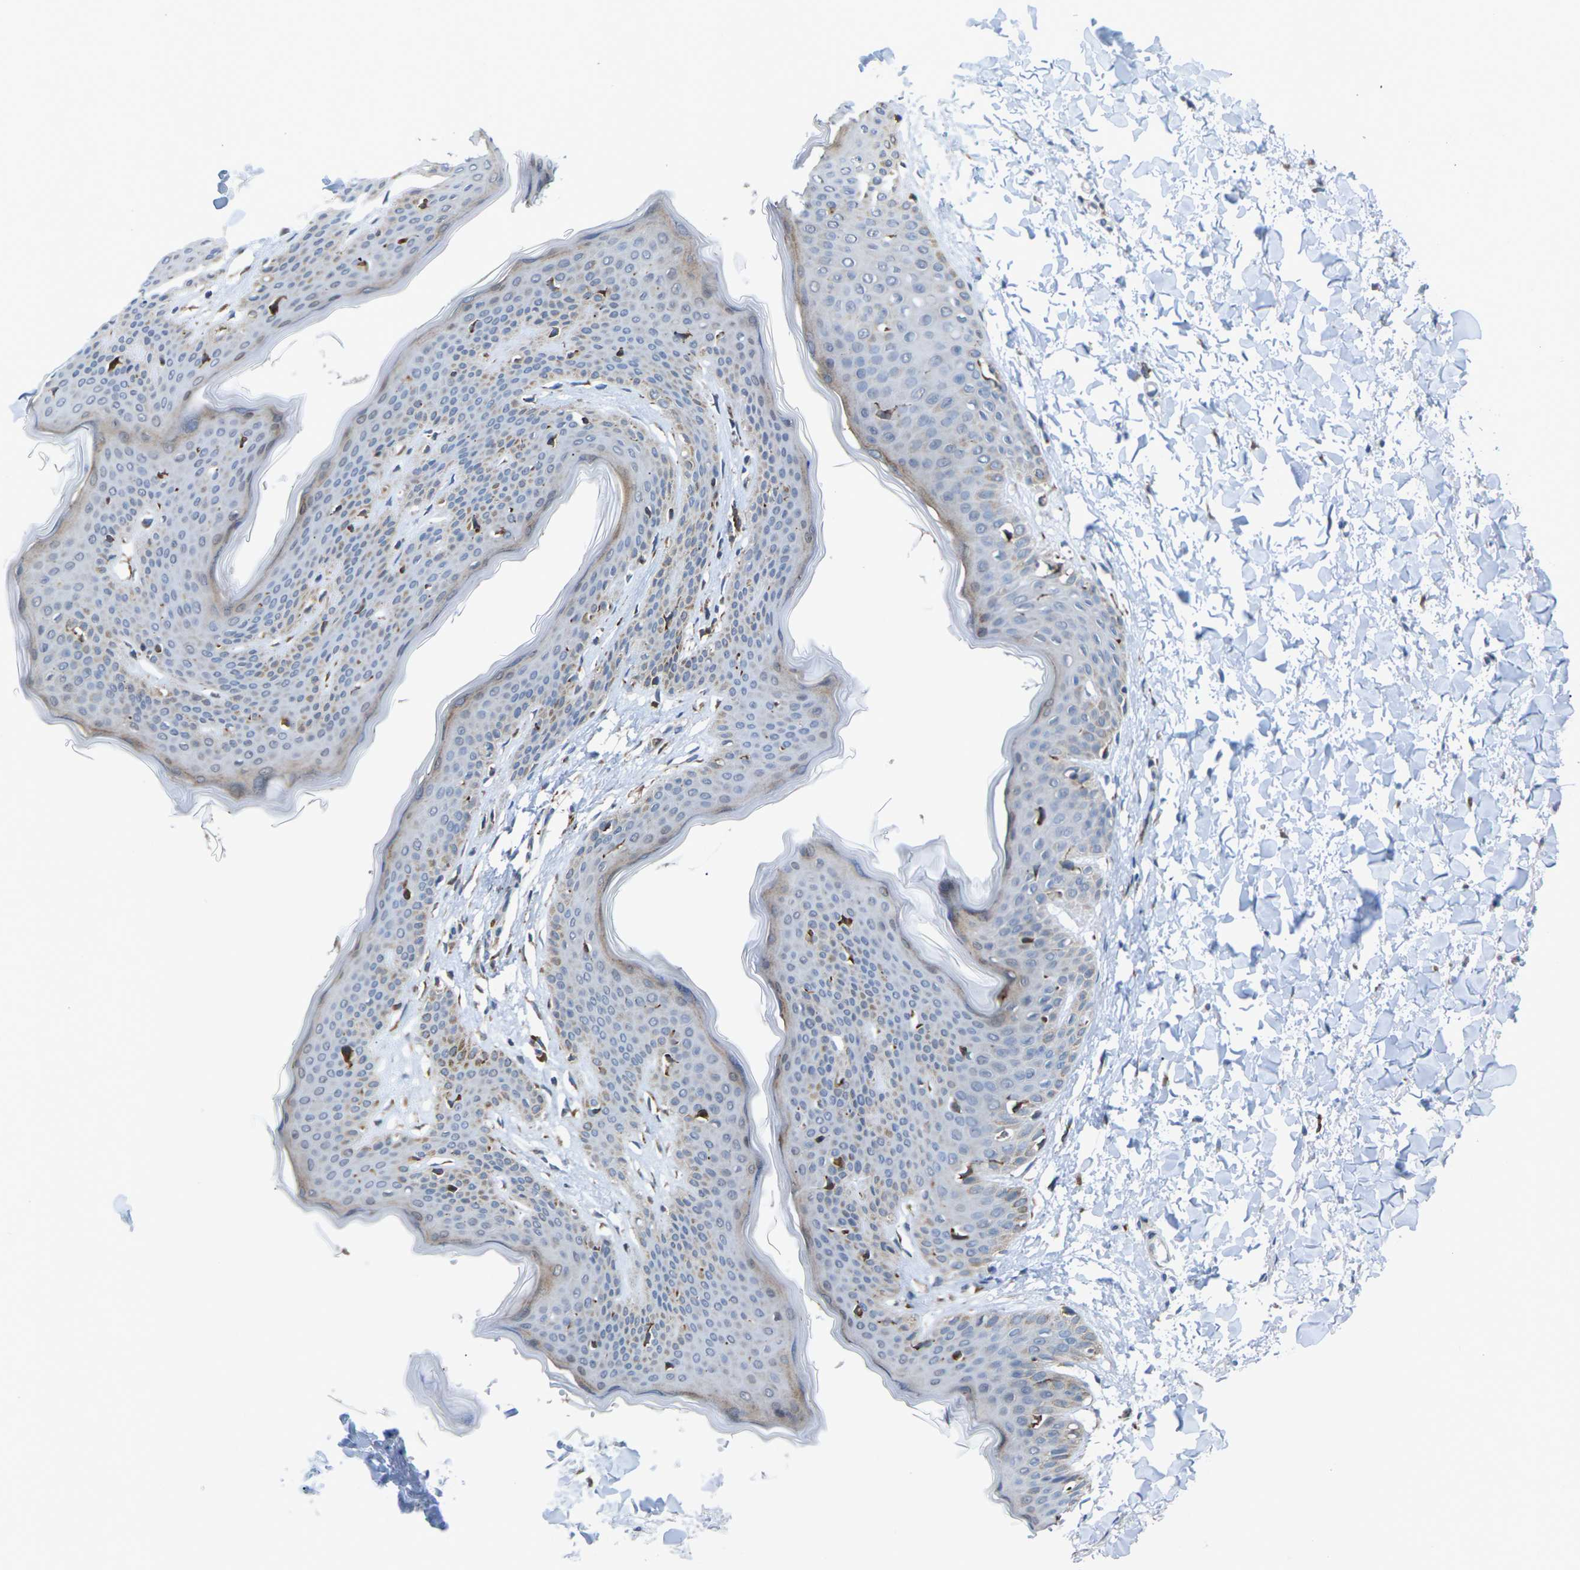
{"staining": {"intensity": "weak", "quantity": "25%-75%", "location": "cytoplasmic/membranous"}, "tissue": "skin", "cell_type": "Fibroblasts", "image_type": "normal", "snomed": [{"axis": "morphology", "description": "Normal tissue, NOS"}, {"axis": "topography", "description": "Skin"}], "caption": "Weak cytoplasmic/membranous expression is appreciated in approximately 25%-75% of fibroblasts in benign skin. (DAB = brown stain, brightfield microscopy at high magnification).", "gene": "PDZK1IP1", "patient": {"sex": "female", "age": 17}}